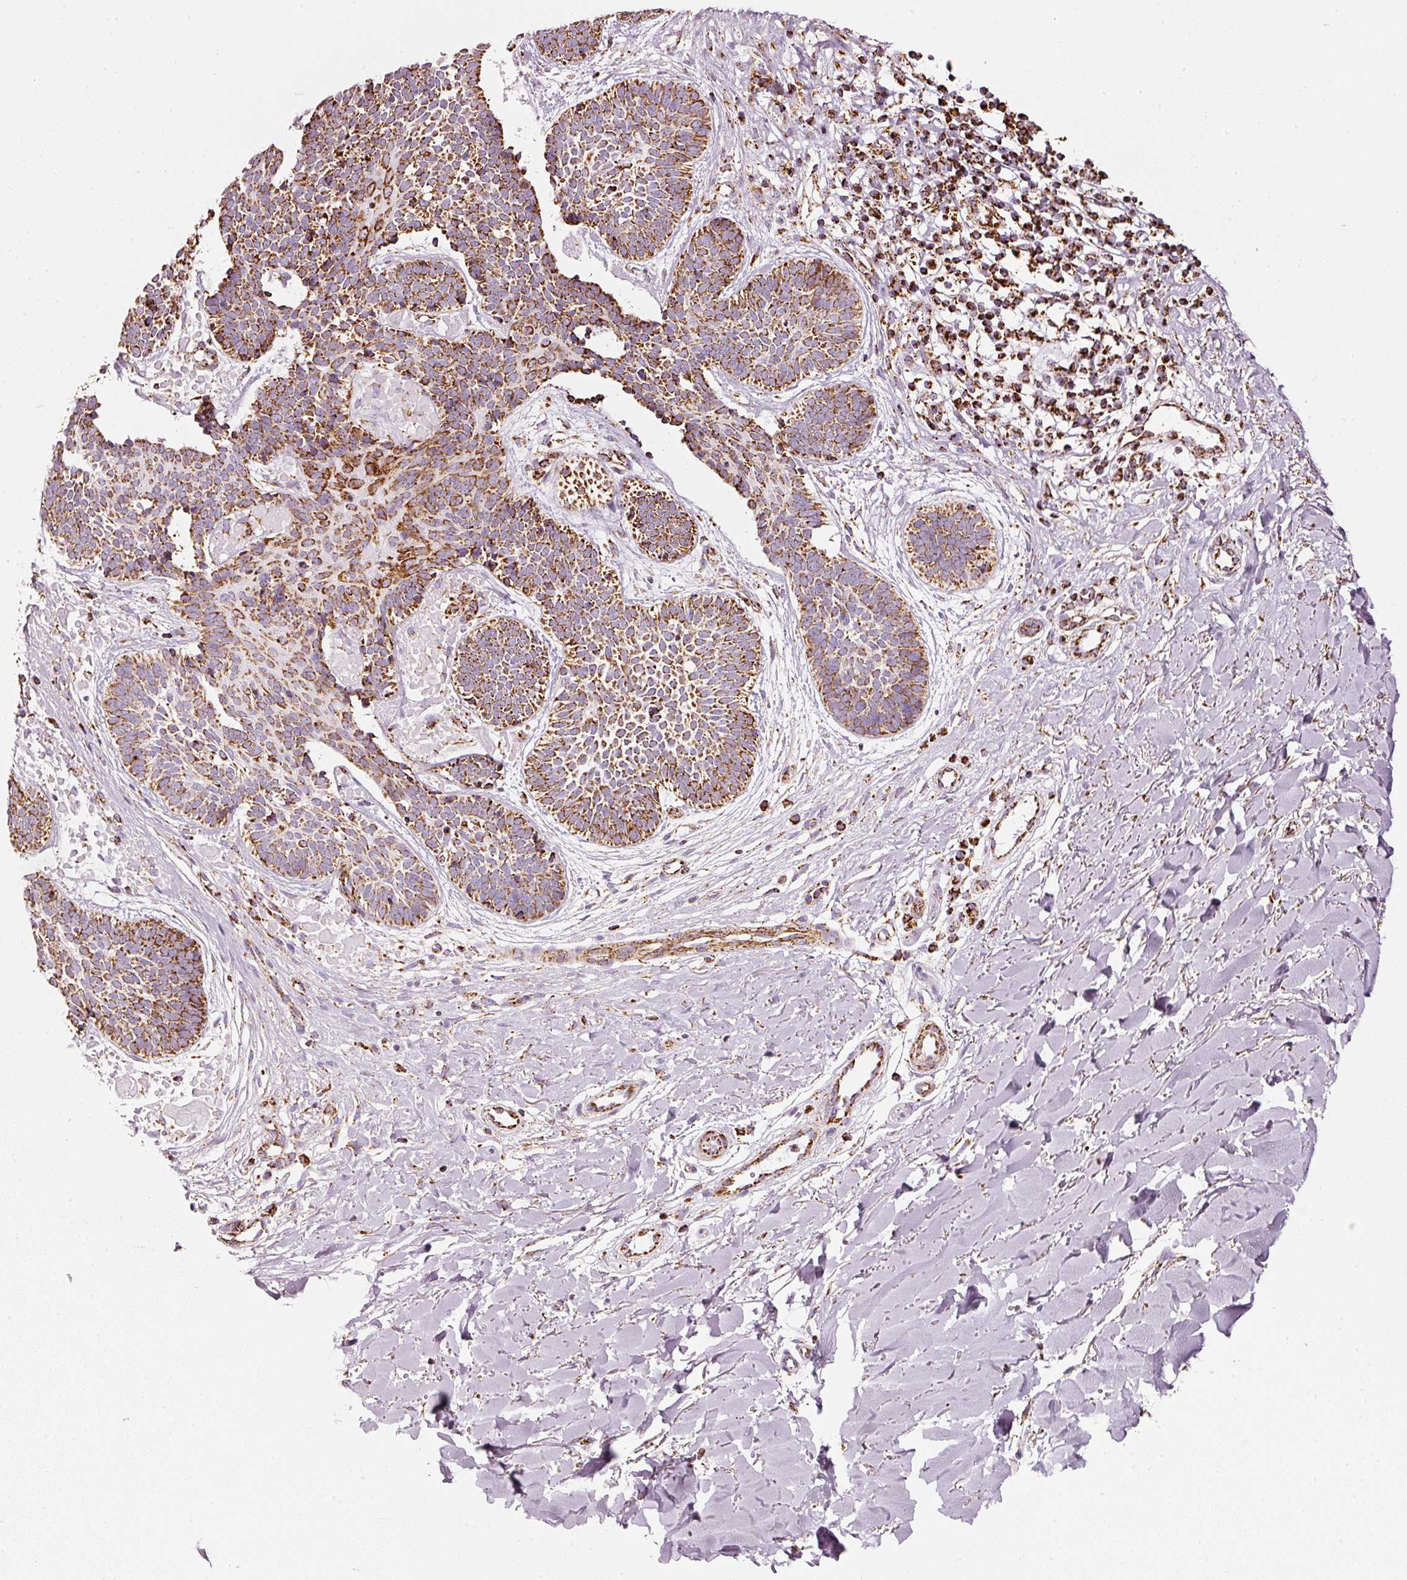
{"staining": {"intensity": "strong", "quantity": ">75%", "location": "cytoplasmic/membranous"}, "tissue": "skin cancer", "cell_type": "Tumor cells", "image_type": "cancer", "snomed": [{"axis": "morphology", "description": "Basal cell carcinoma"}, {"axis": "topography", "description": "Skin"}], "caption": "Immunohistochemical staining of skin basal cell carcinoma reveals high levels of strong cytoplasmic/membranous protein positivity in about >75% of tumor cells.", "gene": "MT-CO2", "patient": {"sex": "male", "age": 49}}